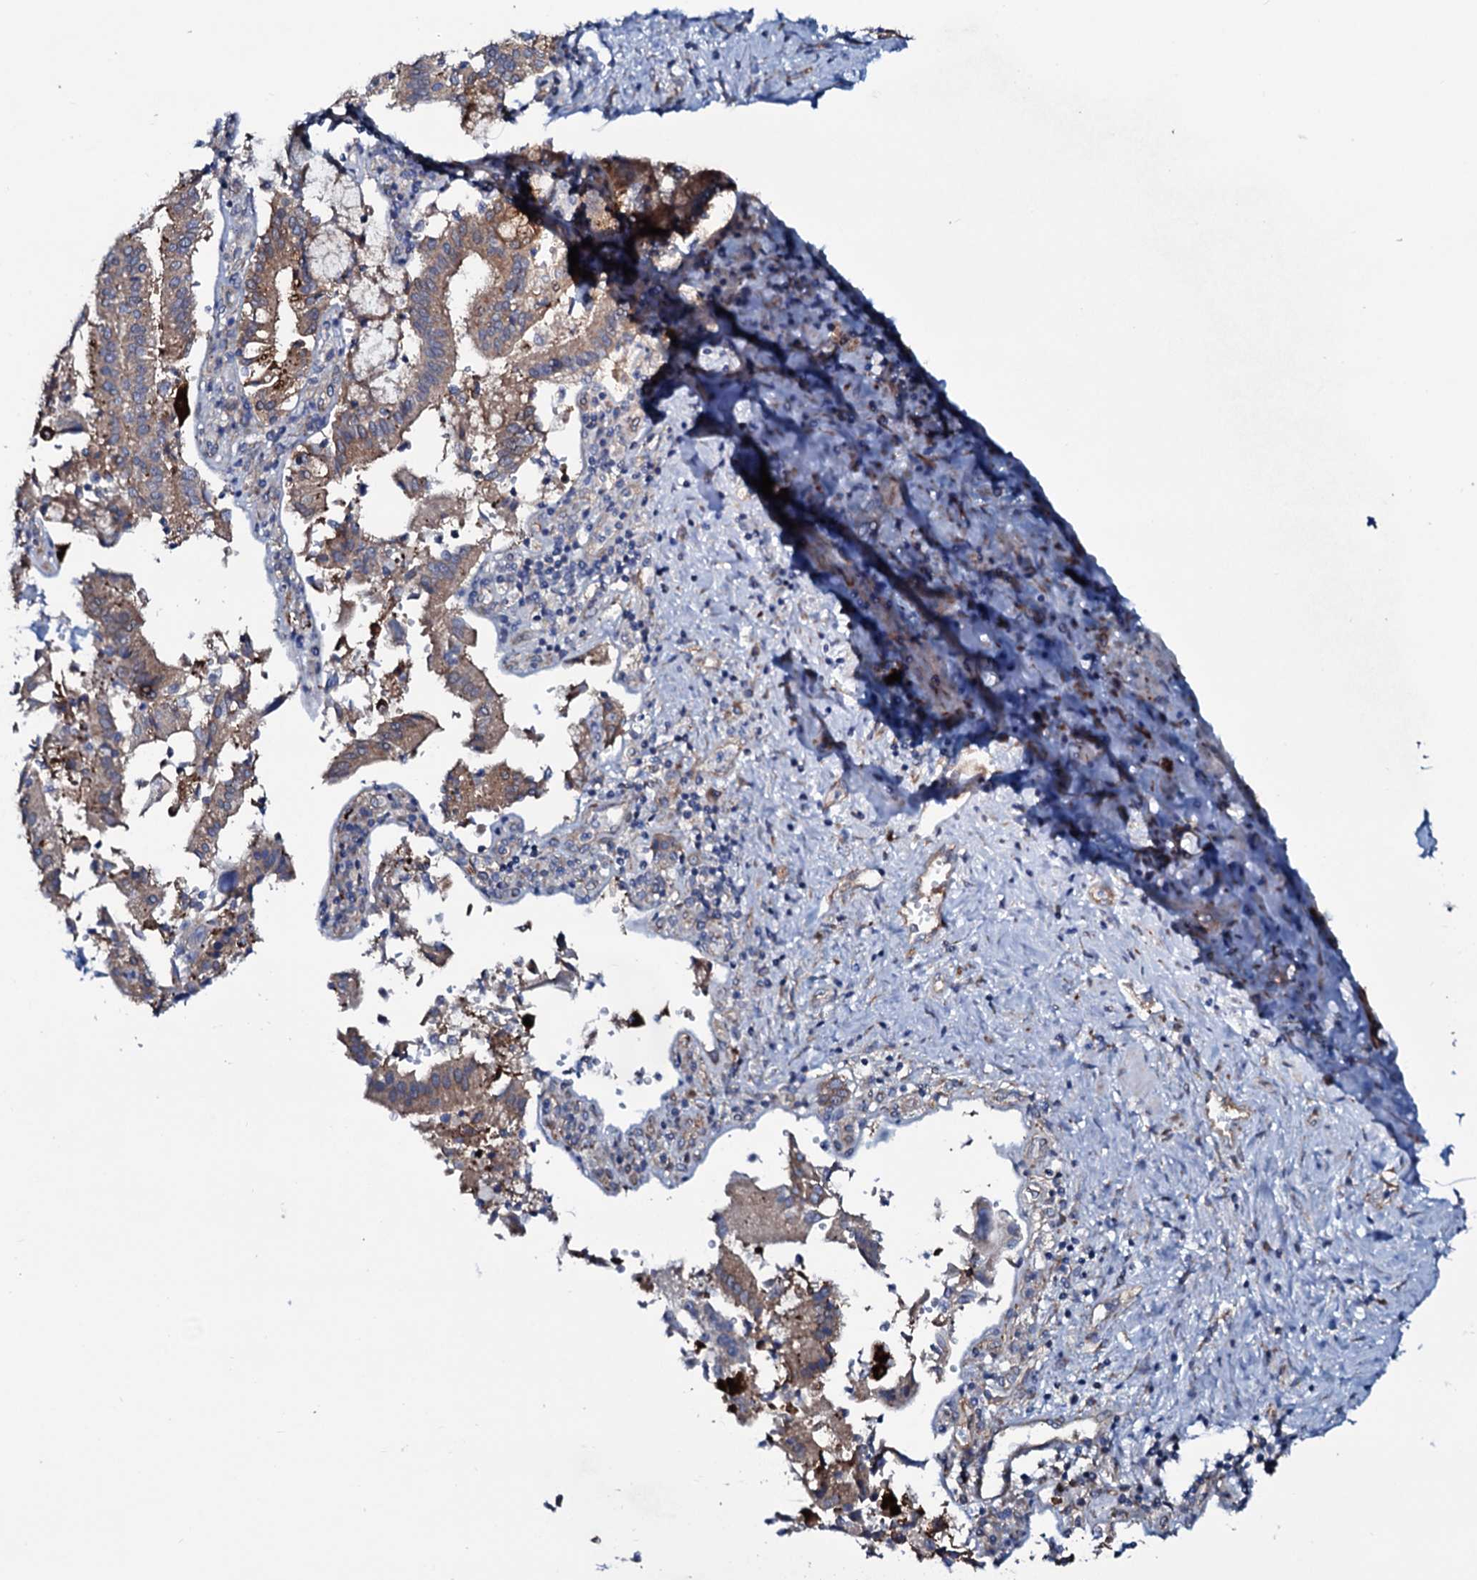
{"staining": {"intensity": "moderate", "quantity": "25%-75%", "location": "cytoplasmic/membranous"}, "tissue": "pancreatic cancer", "cell_type": "Tumor cells", "image_type": "cancer", "snomed": [{"axis": "morphology", "description": "Adenocarcinoma, NOS"}, {"axis": "topography", "description": "Pancreas"}], "caption": "Immunohistochemical staining of adenocarcinoma (pancreatic) shows medium levels of moderate cytoplasmic/membranous protein positivity in about 25%-75% of tumor cells. (Stains: DAB in brown, nuclei in blue, Microscopy: brightfield microscopy at high magnification).", "gene": "STARD13", "patient": {"sex": "male", "age": 46}}